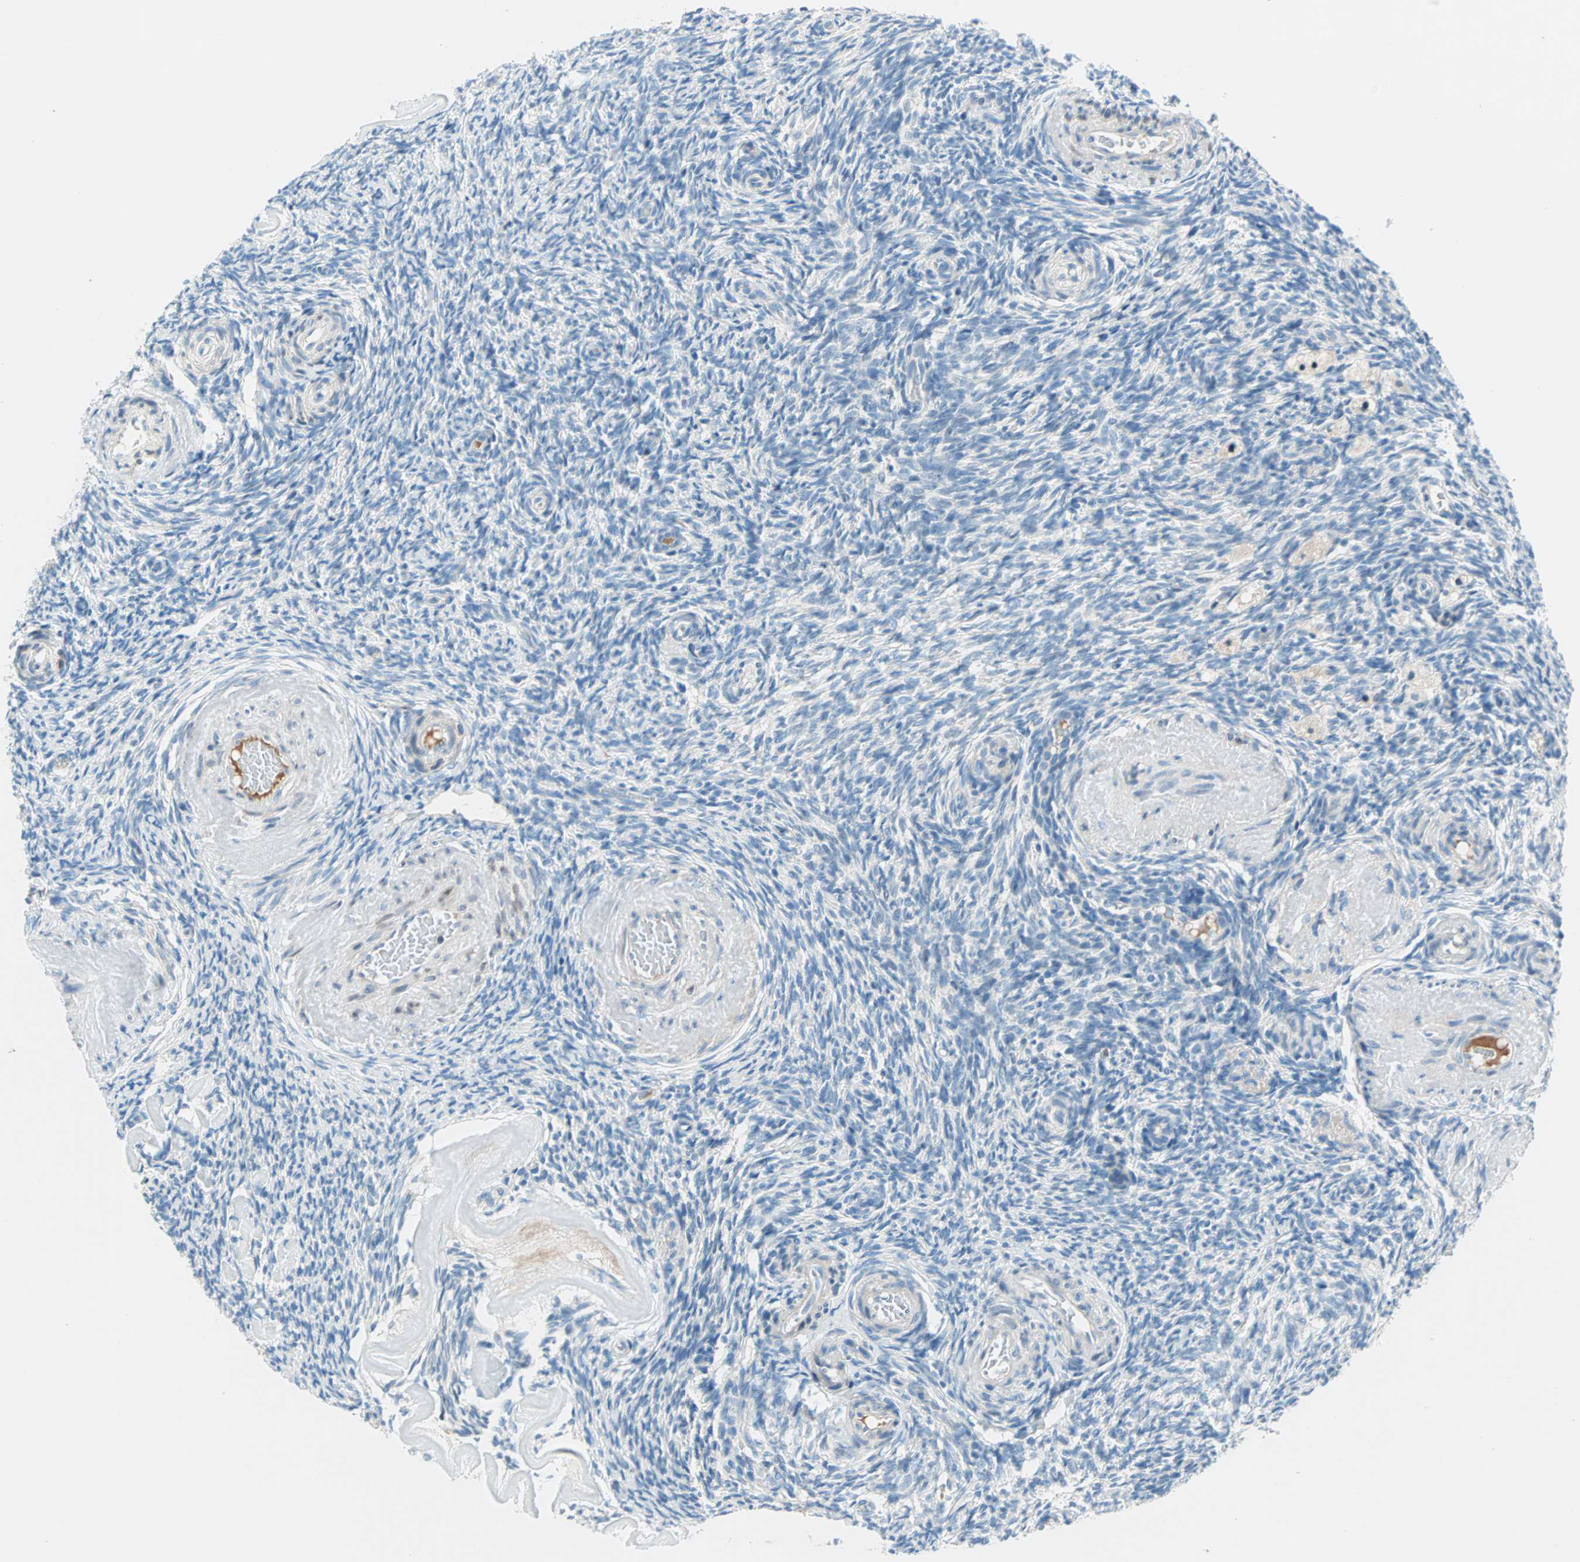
{"staining": {"intensity": "negative", "quantity": "none", "location": "none"}, "tissue": "ovary", "cell_type": "Ovarian stroma cells", "image_type": "normal", "snomed": [{"axis": "morphology", "description": "Normal tissue, NOS"}, {"axis": "topography", "description": "Ovary"}], "caption": "Photomicrograph shows no significant protein staining in ovarian stroma cells of benign ovary. The staining was performed using DAB to visualize the protein expression in brown, while the nuclei were stained in blue with hematoxylin (Magnification: 20x).", "gene": "TMEM163", "patient": {"sex": "female", "age": 60}}